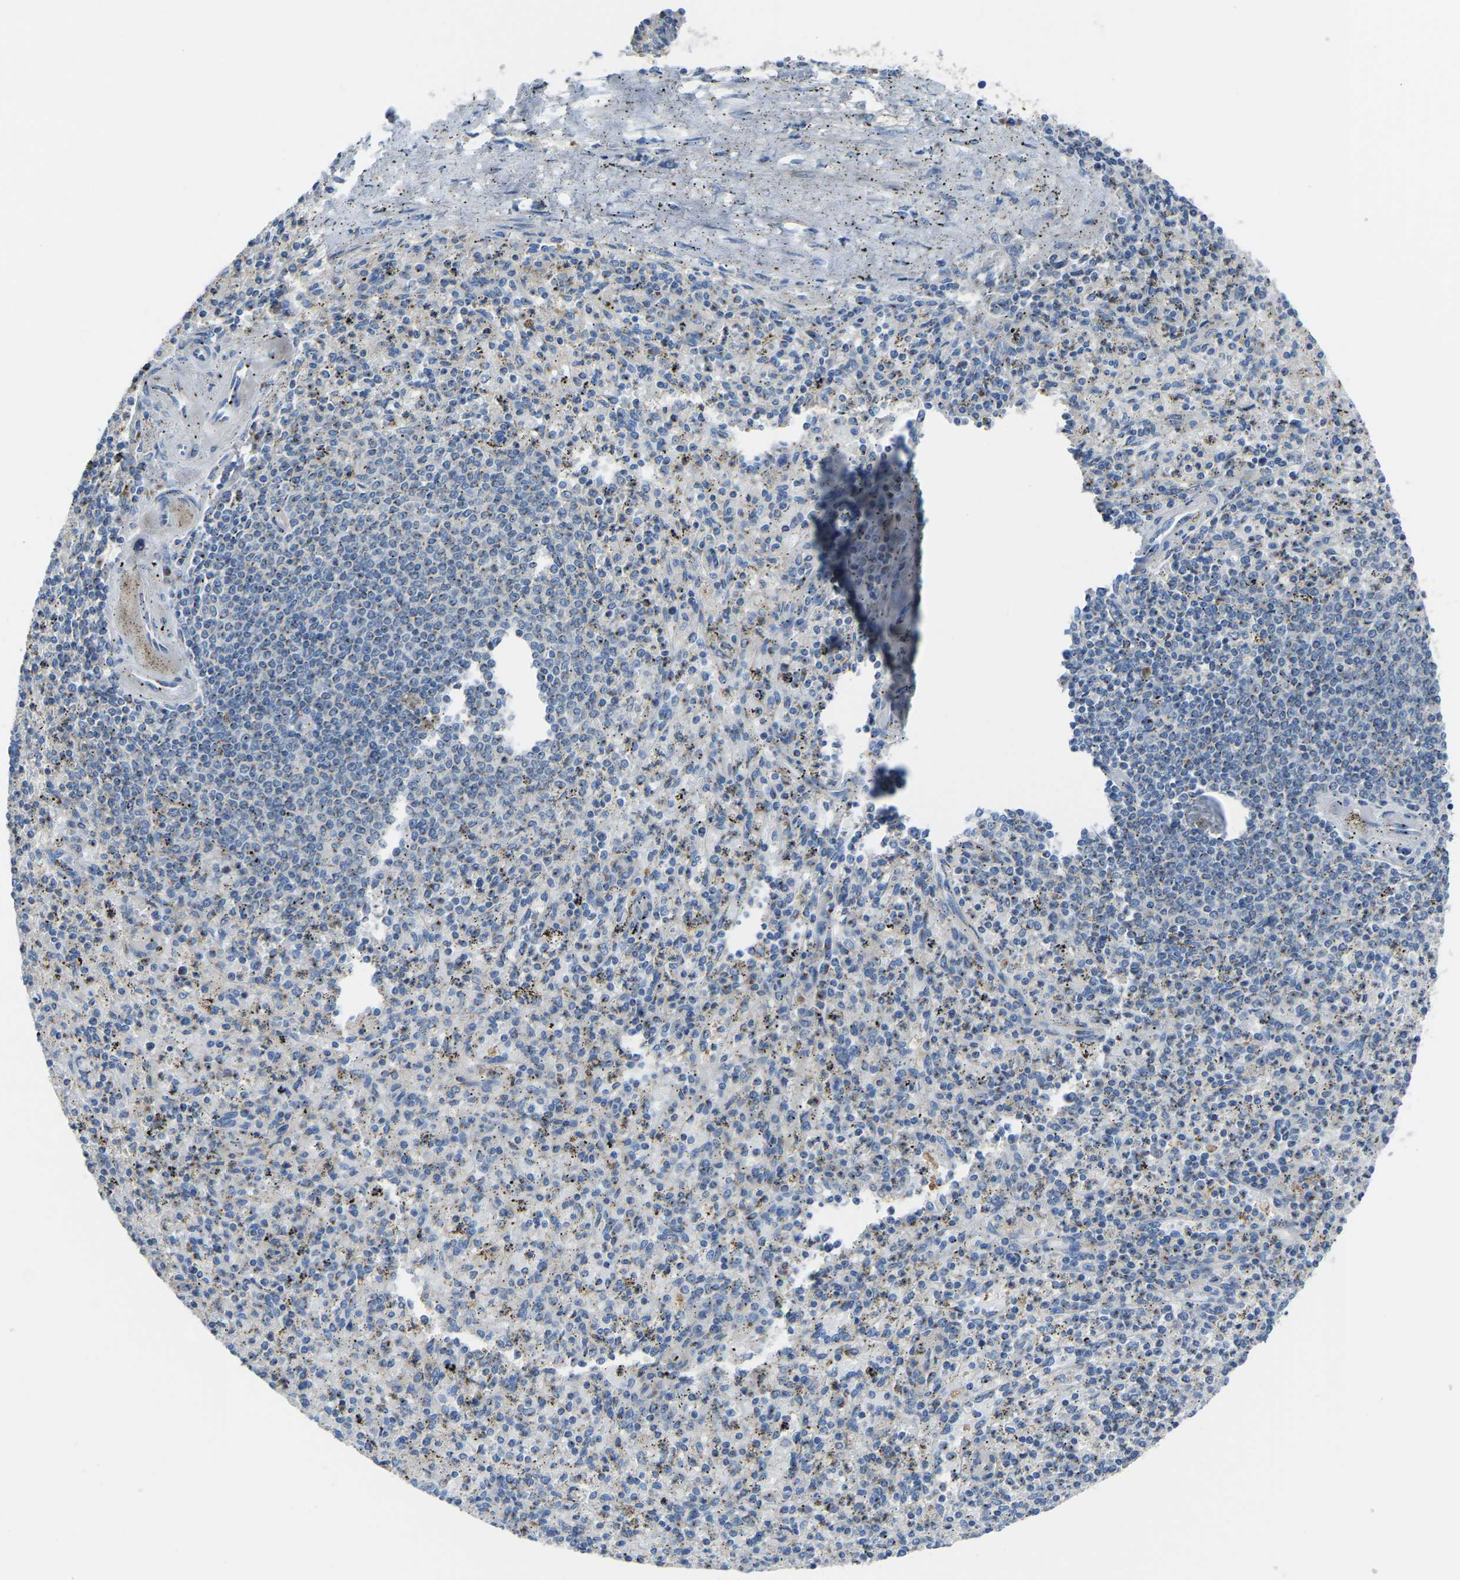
{"staining": {"intensity": "weak", "quantity": "<25%", "location": "cytoplasmic/membranous"}, "tissue": "spleen", "cell_type": "Cells in red pulp", "image_type": "normal", "snomed": [{"axis": "morphology", "description": "Normal tissue, NOS"}, {"axis": "topography", "description": "Spleen"}], "caption": "High power microscopy photomicrograph of an immunohistochemistry image of normal spleen, revealing no significant expression in cells in red pulp.", "gene": "CANT1", "patient": {"sex": "male", "age": 72}}